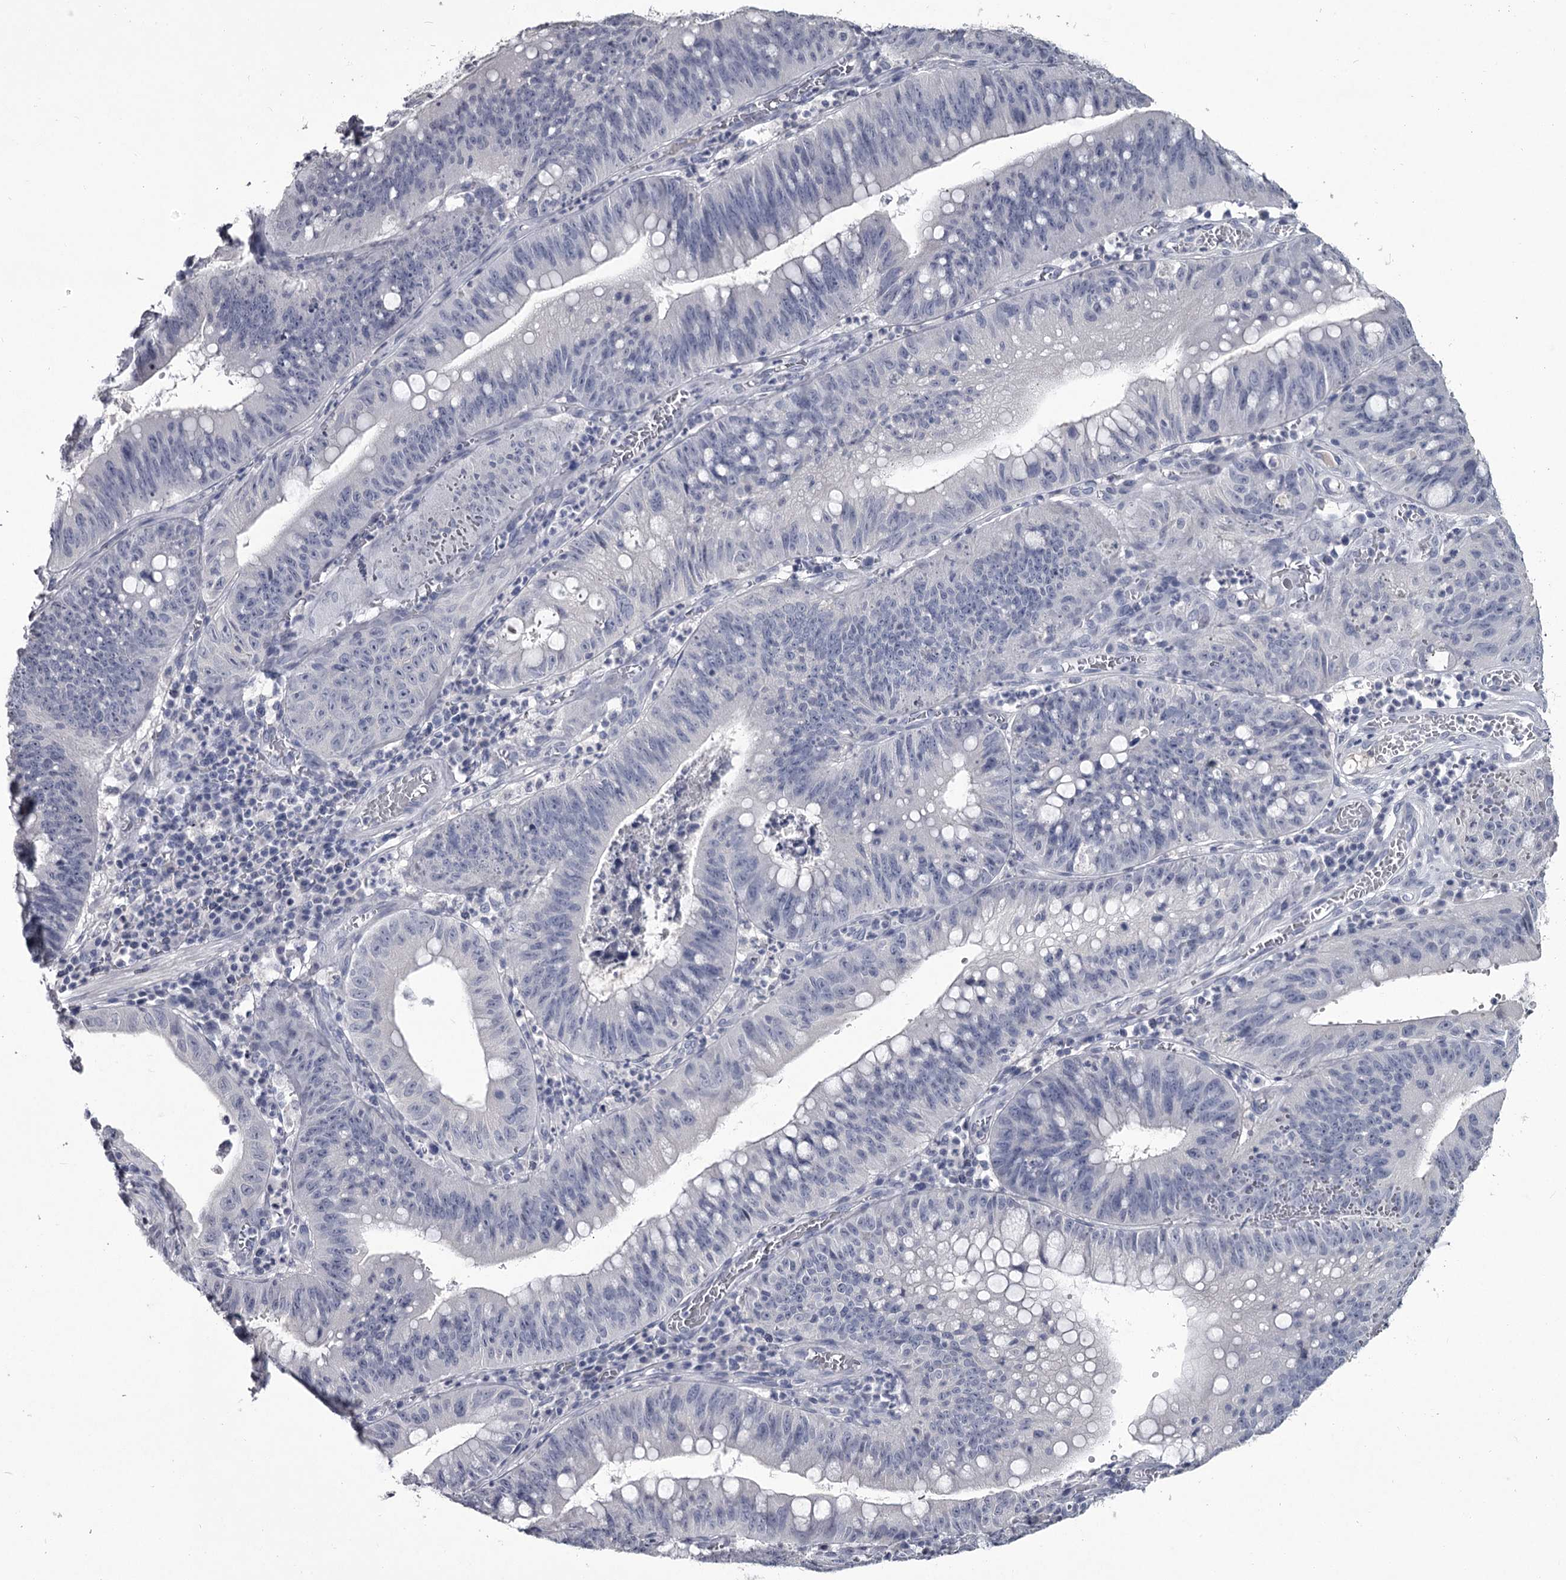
{"staining": {"intensity": "negative", "quantity": "none", "location": "none"}, "tissue": "stomach cancer", "cell_type": "Tumor cells", "image_type": "cancer", "snomed": [{"axis": "morphology", "description": "Adenocarcinoma, NOS"}, {"axis": "topography", "description": "Stomach"}], "caption": "An image of human adenocarcinoma (stomach) is negative for staining in tumor cells.", "gene": "DAO", "patient": {"sex": "male", "age": 59}}